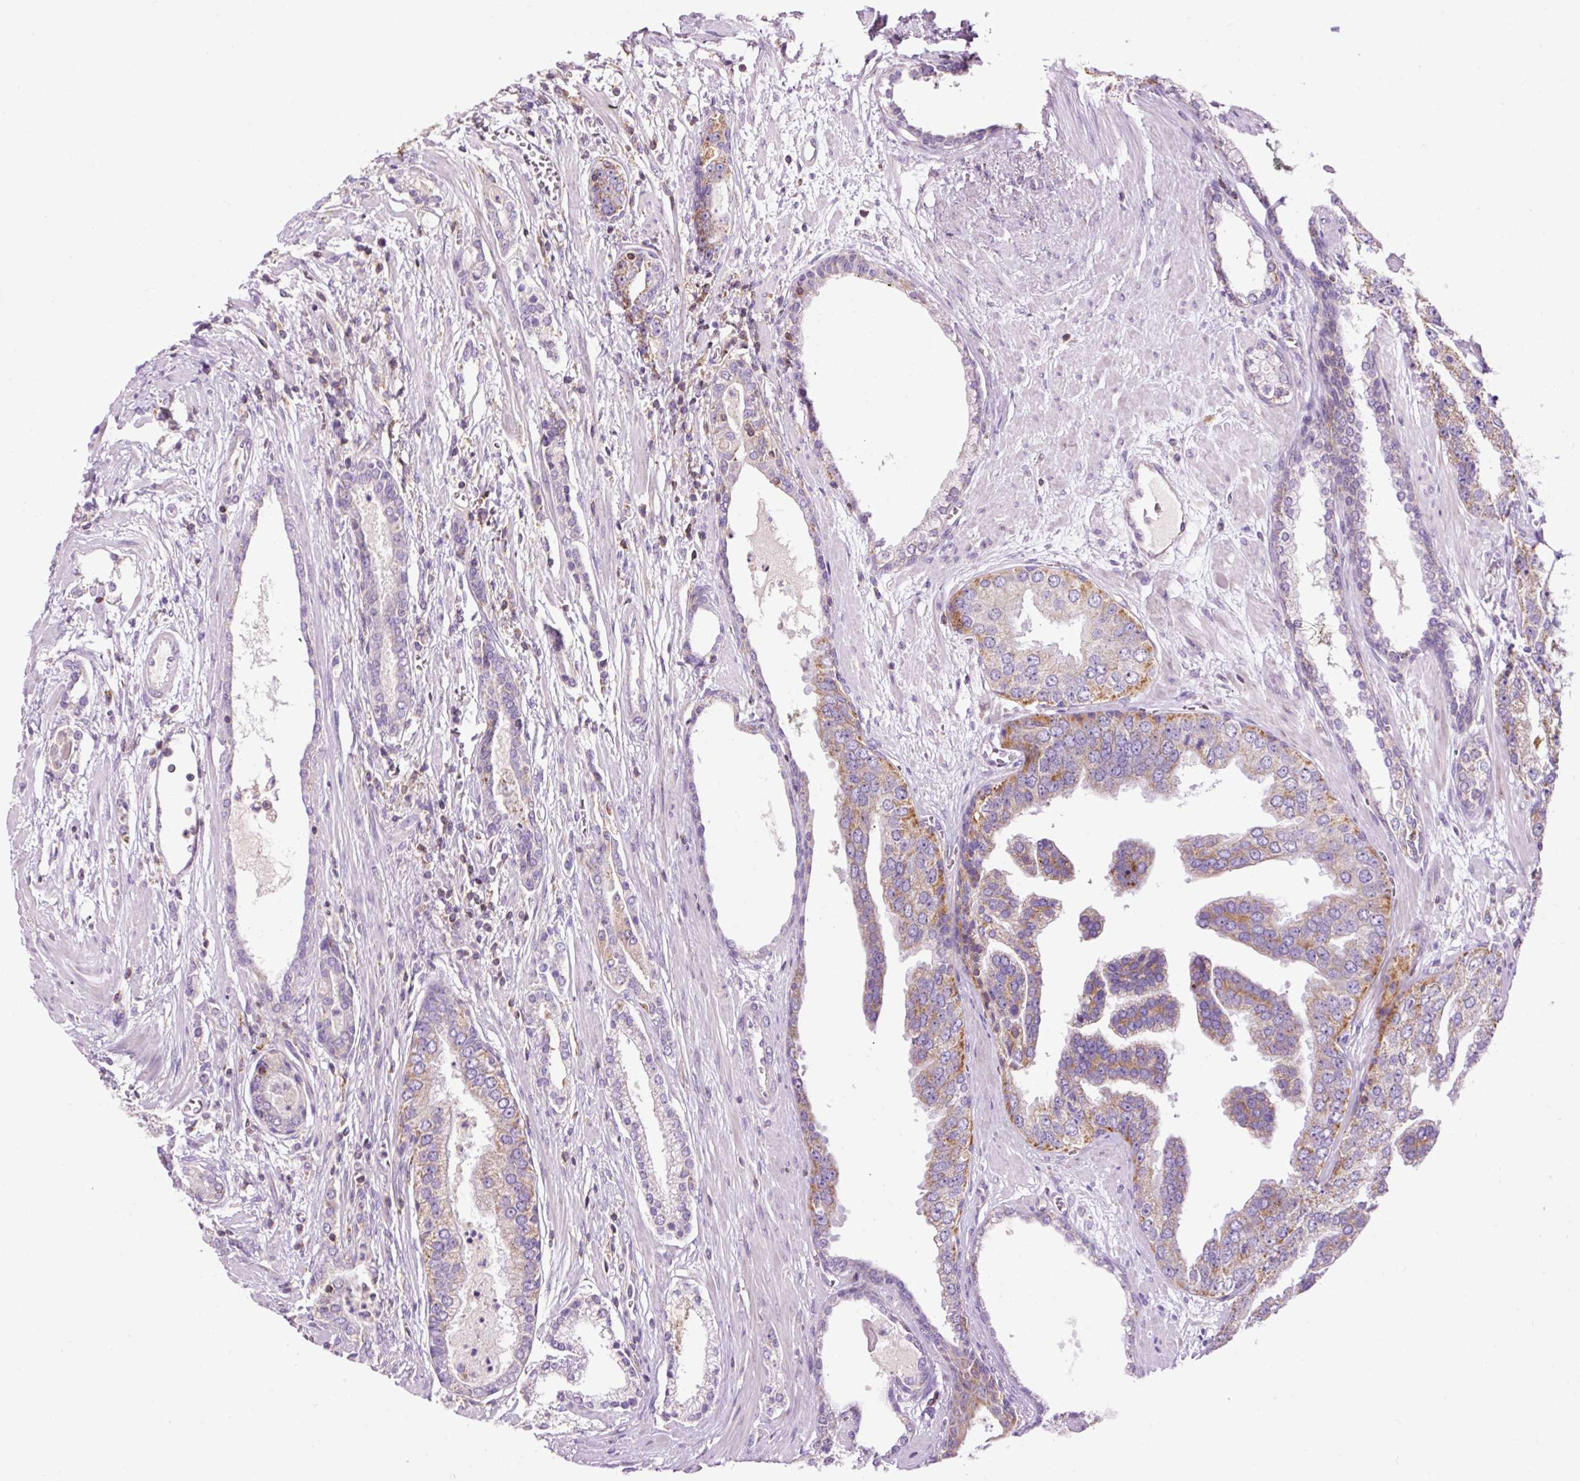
{"staining": {"intensity": "moderate", "quantity": "25%-75%", "location": "cytoplasmic/membranous"}, "tissue": "prostate cancer", "cell_type": "Tumor cells", "image_type": "cancer", "snomed": [{"axis": "morphology", "description": "Adenocarcinoma, High grade"}, {"axis": "topography", "description": "Prostate"}], "caption": "The immunohistochemical stain labels moderate cytoplasmic/membranous positivity in tumor cells of prostate adenocarcinoma (high-grade) tissue.", "gene": "CD83", "patient": {"sex": "male", "age": 71}}